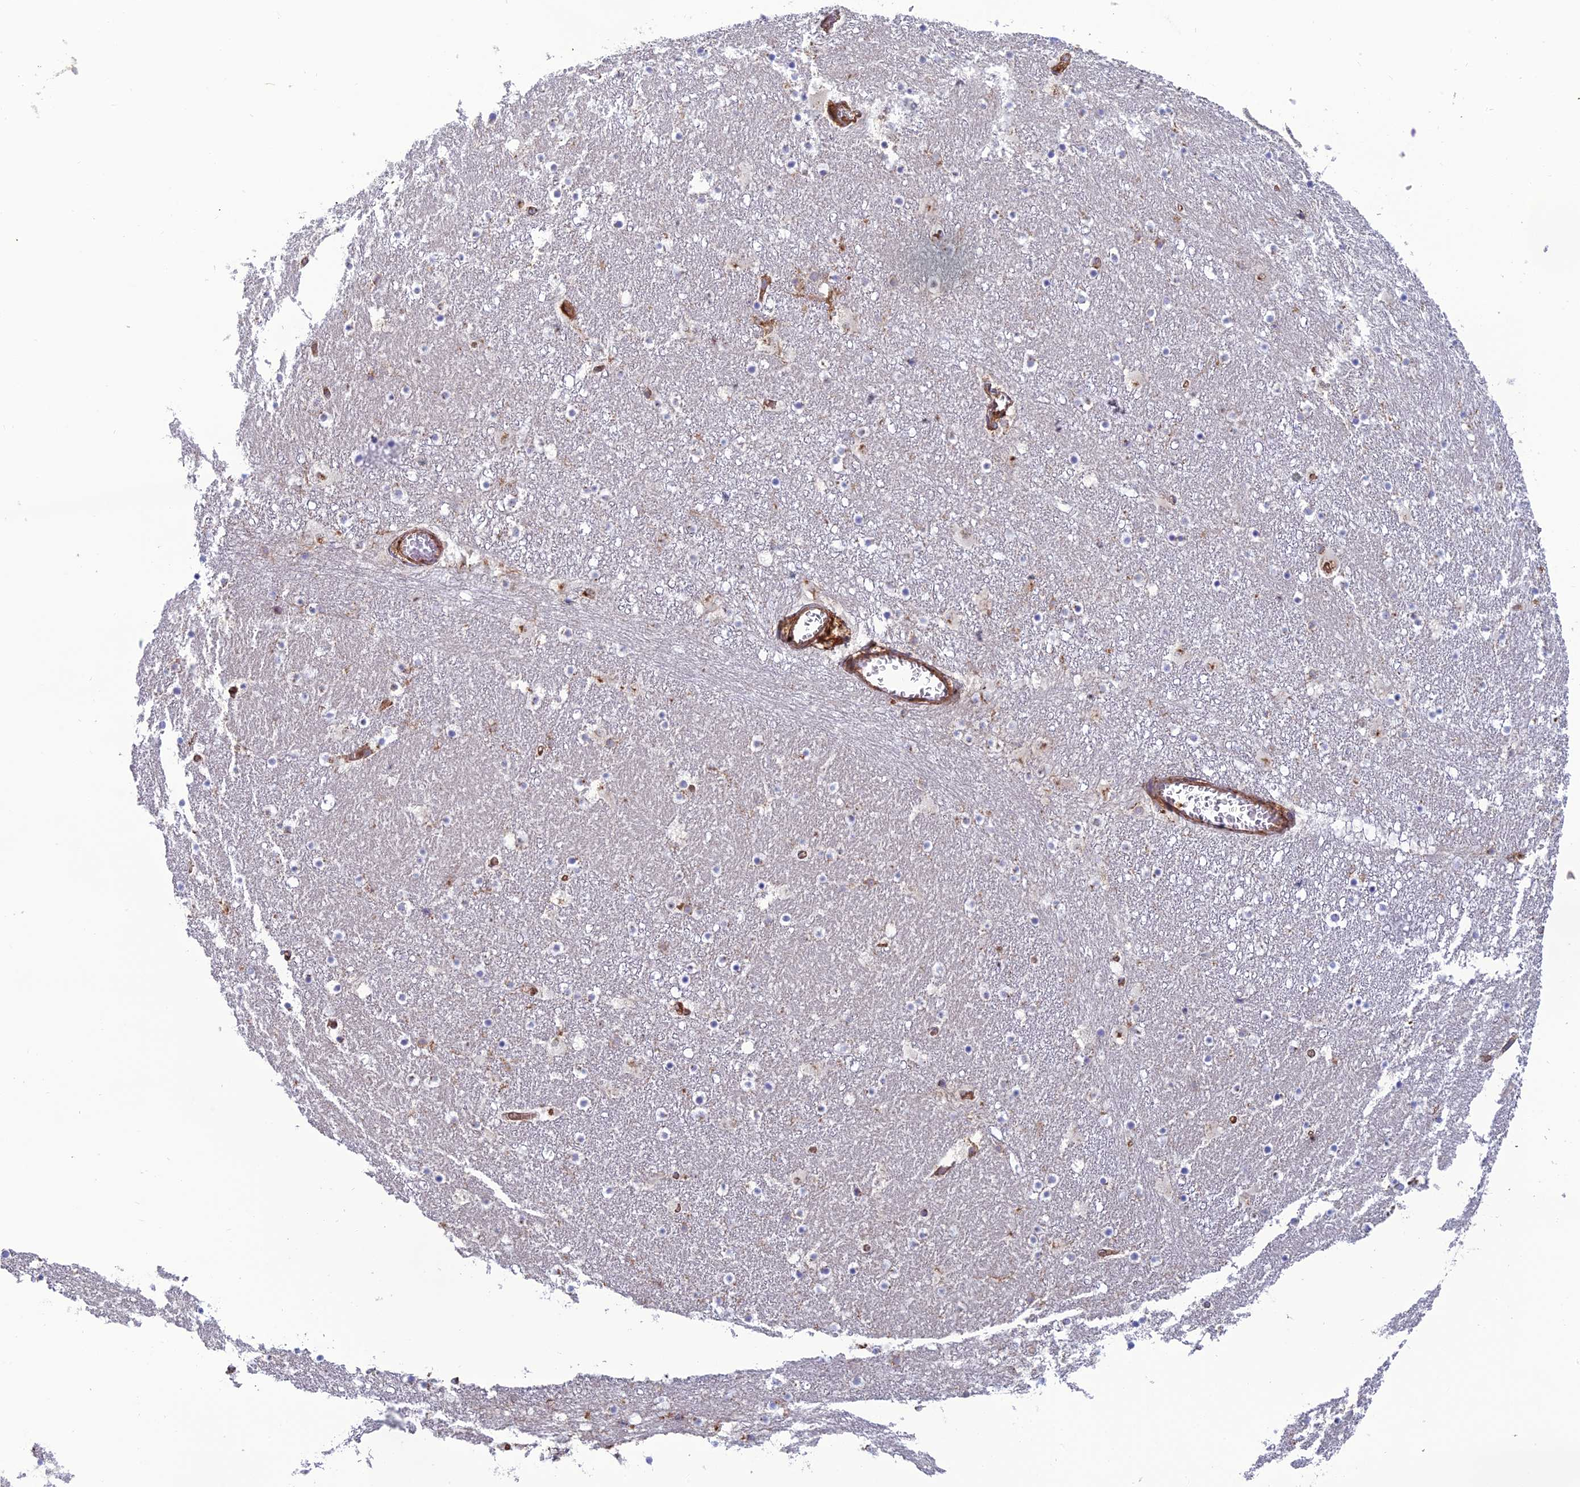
{"staining": {"intensity": "negative", "quantity": "none", "location": "none"}, "tissue": "caudate", "cell_type": "Glial cells", "image_type": "normal", "snomed": [{"axis": "morphology", "description": "Normal tissue, NOS"}, {"axis": "topography", "description": "Lateral ventricle wall"}], "caption": "Caudate stained for a protein using IHC displays no expression glial cells.", "gene": "LNPEP", "patient": {"sex": "male", "age": 45}}